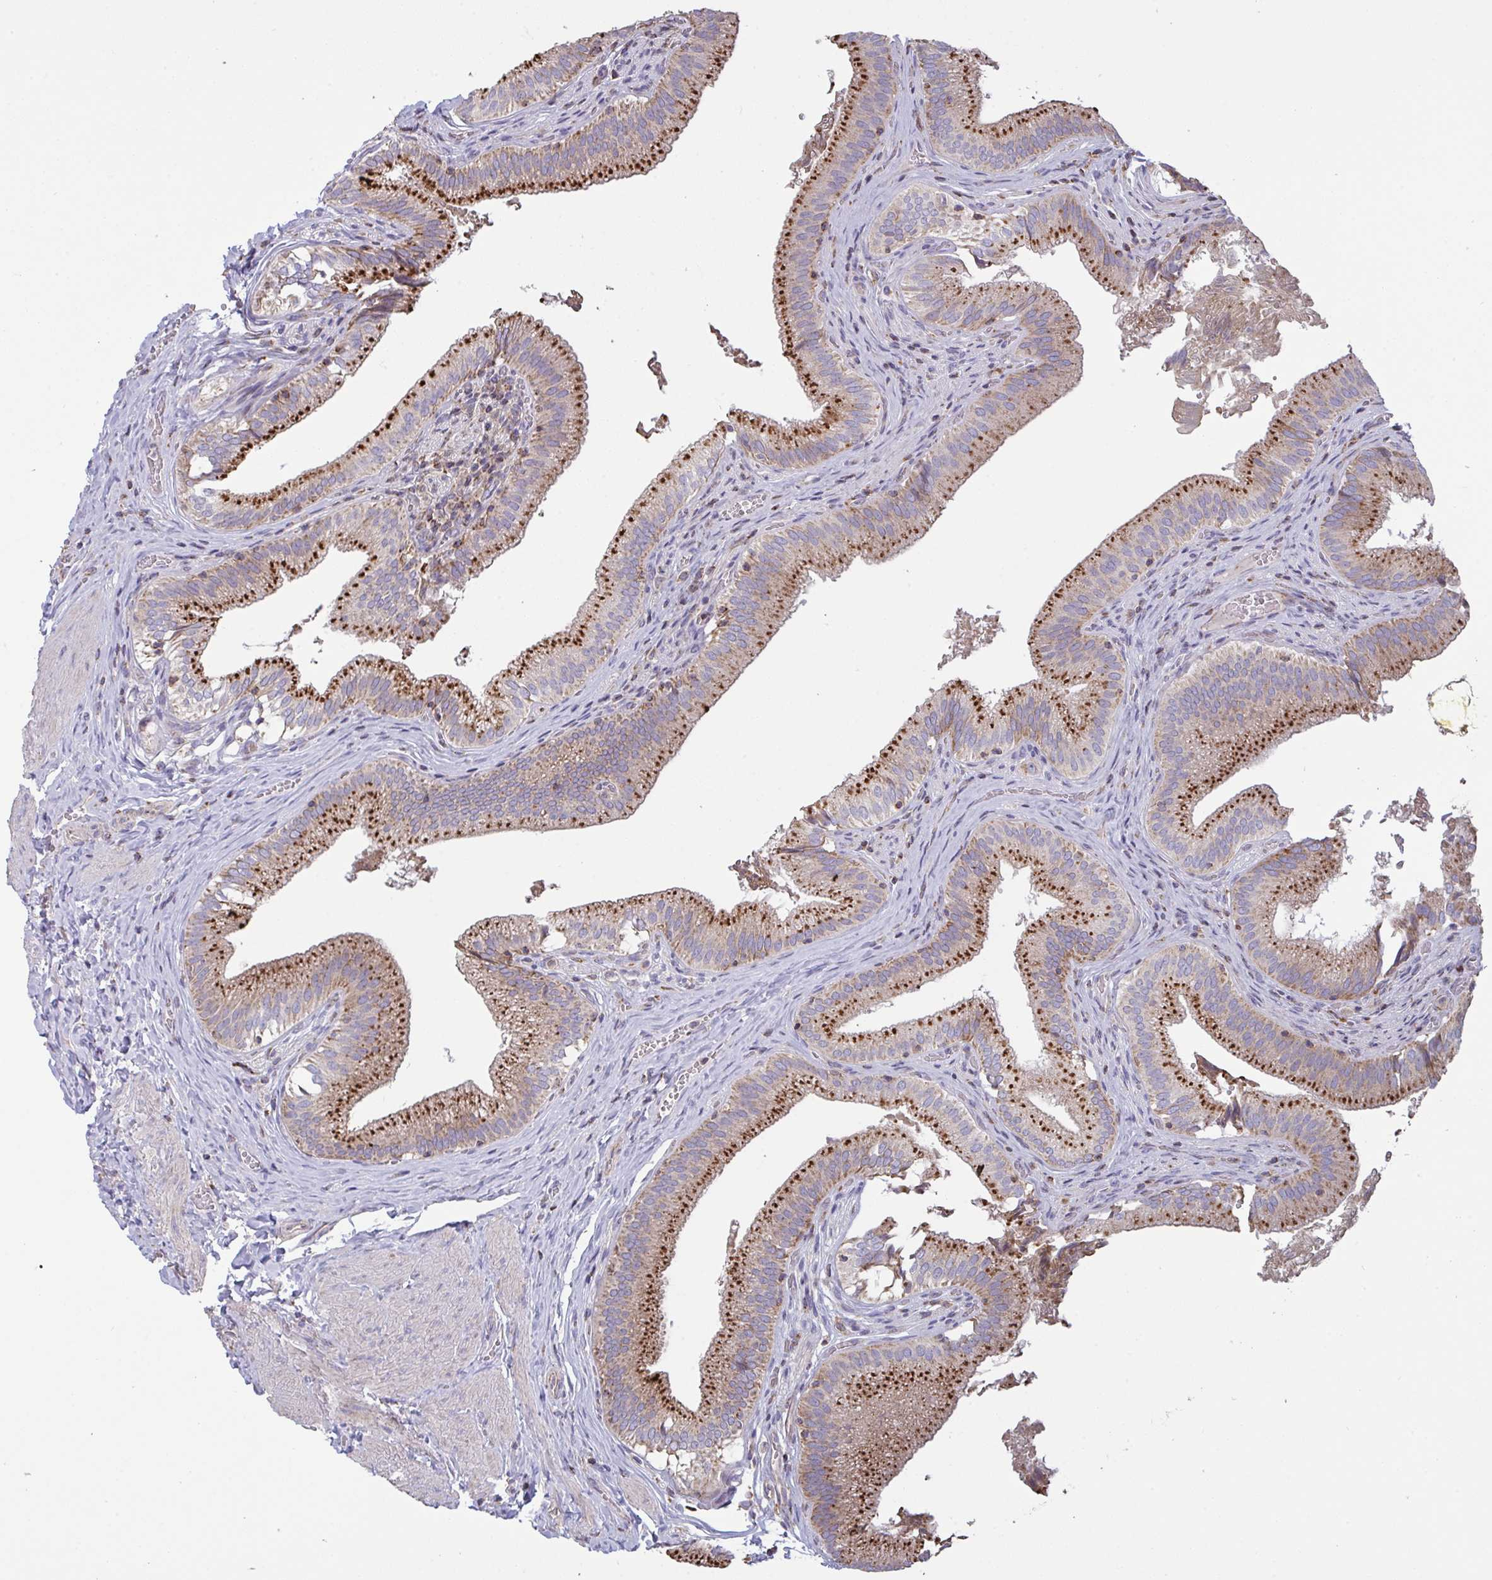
{"staining": {"intensity": "strong", "quantity": ">75%", "location": "cytoplasmic/membranous"}, "tissue": "gallbladder", "cell_type": "Glandular cells", "image_type": "normal", "snomed": [{"axis": "morphology", "description": "Normal tissue, NOS"}, {"axis": "topography", "description": "Gallbladder"}, {"axis": "topography", "description": "Peripheral nerve tissue"}], "caption": "Benign gallbladder shows strong cytoplasmic/membranous positivity in about >75% of glandular cells, visualized by immunohistochemistry.", "gene": "MICOS10", "patient": {"sex": "male", "age": 17}}